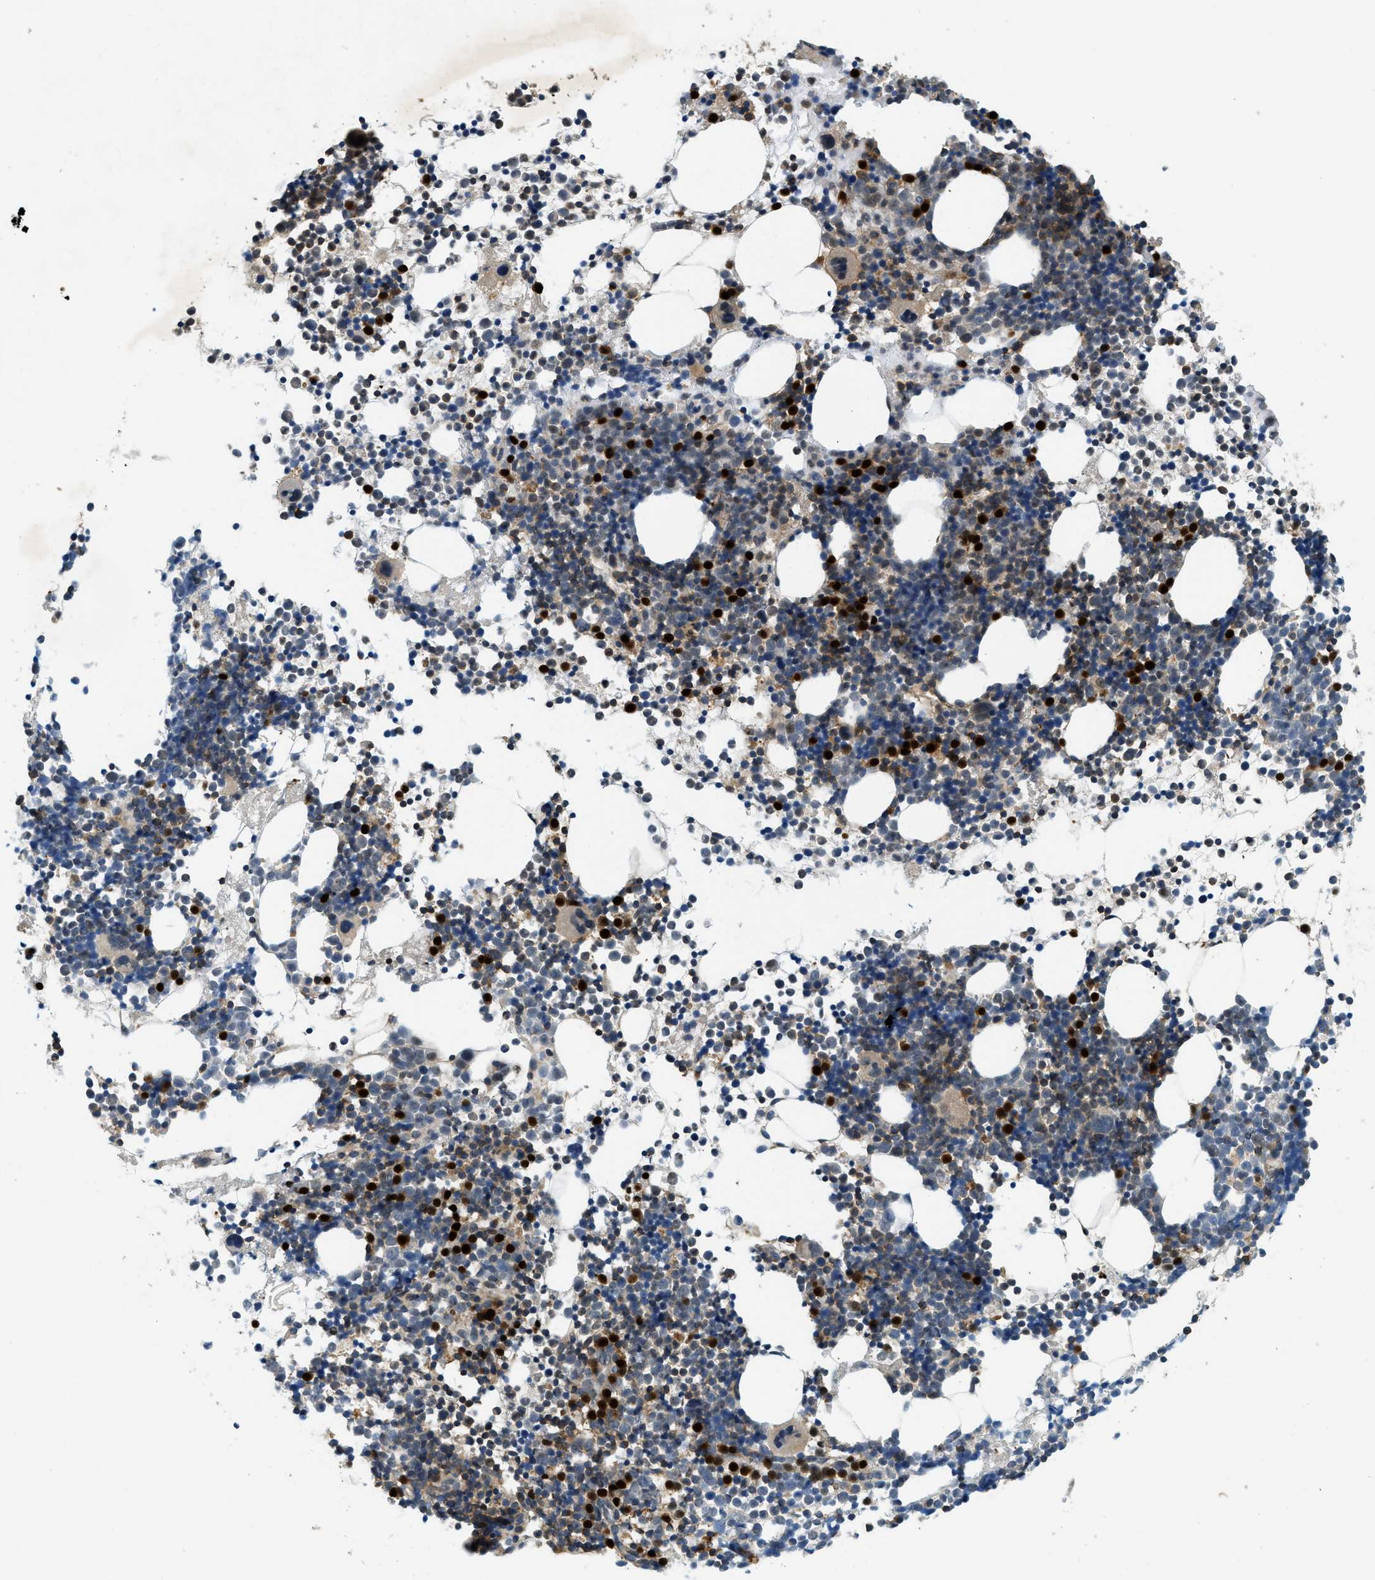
{"staining": {"intensity": "strong", "quantity": "<25%", "location": "nuclear"}, "tissue": "bone marrow", "cell_type": "Hematopoietic cells", "image_type": "normal", "snomed": [{"axis": "morphology", "description": "Normal tissue, NOS"}, {"axis": "morphology", "description": "Inflammation, NOS"}, {"axis": "topography", "description": "Bone marrow"}], "caption": "Bone marrow stained with immunohistochemistry exhibits strong nuclear staining in approximately <25% of hematopoietic cells.", "gene": "GMPPB", "patient": {"sex": "female", "age": 61}}